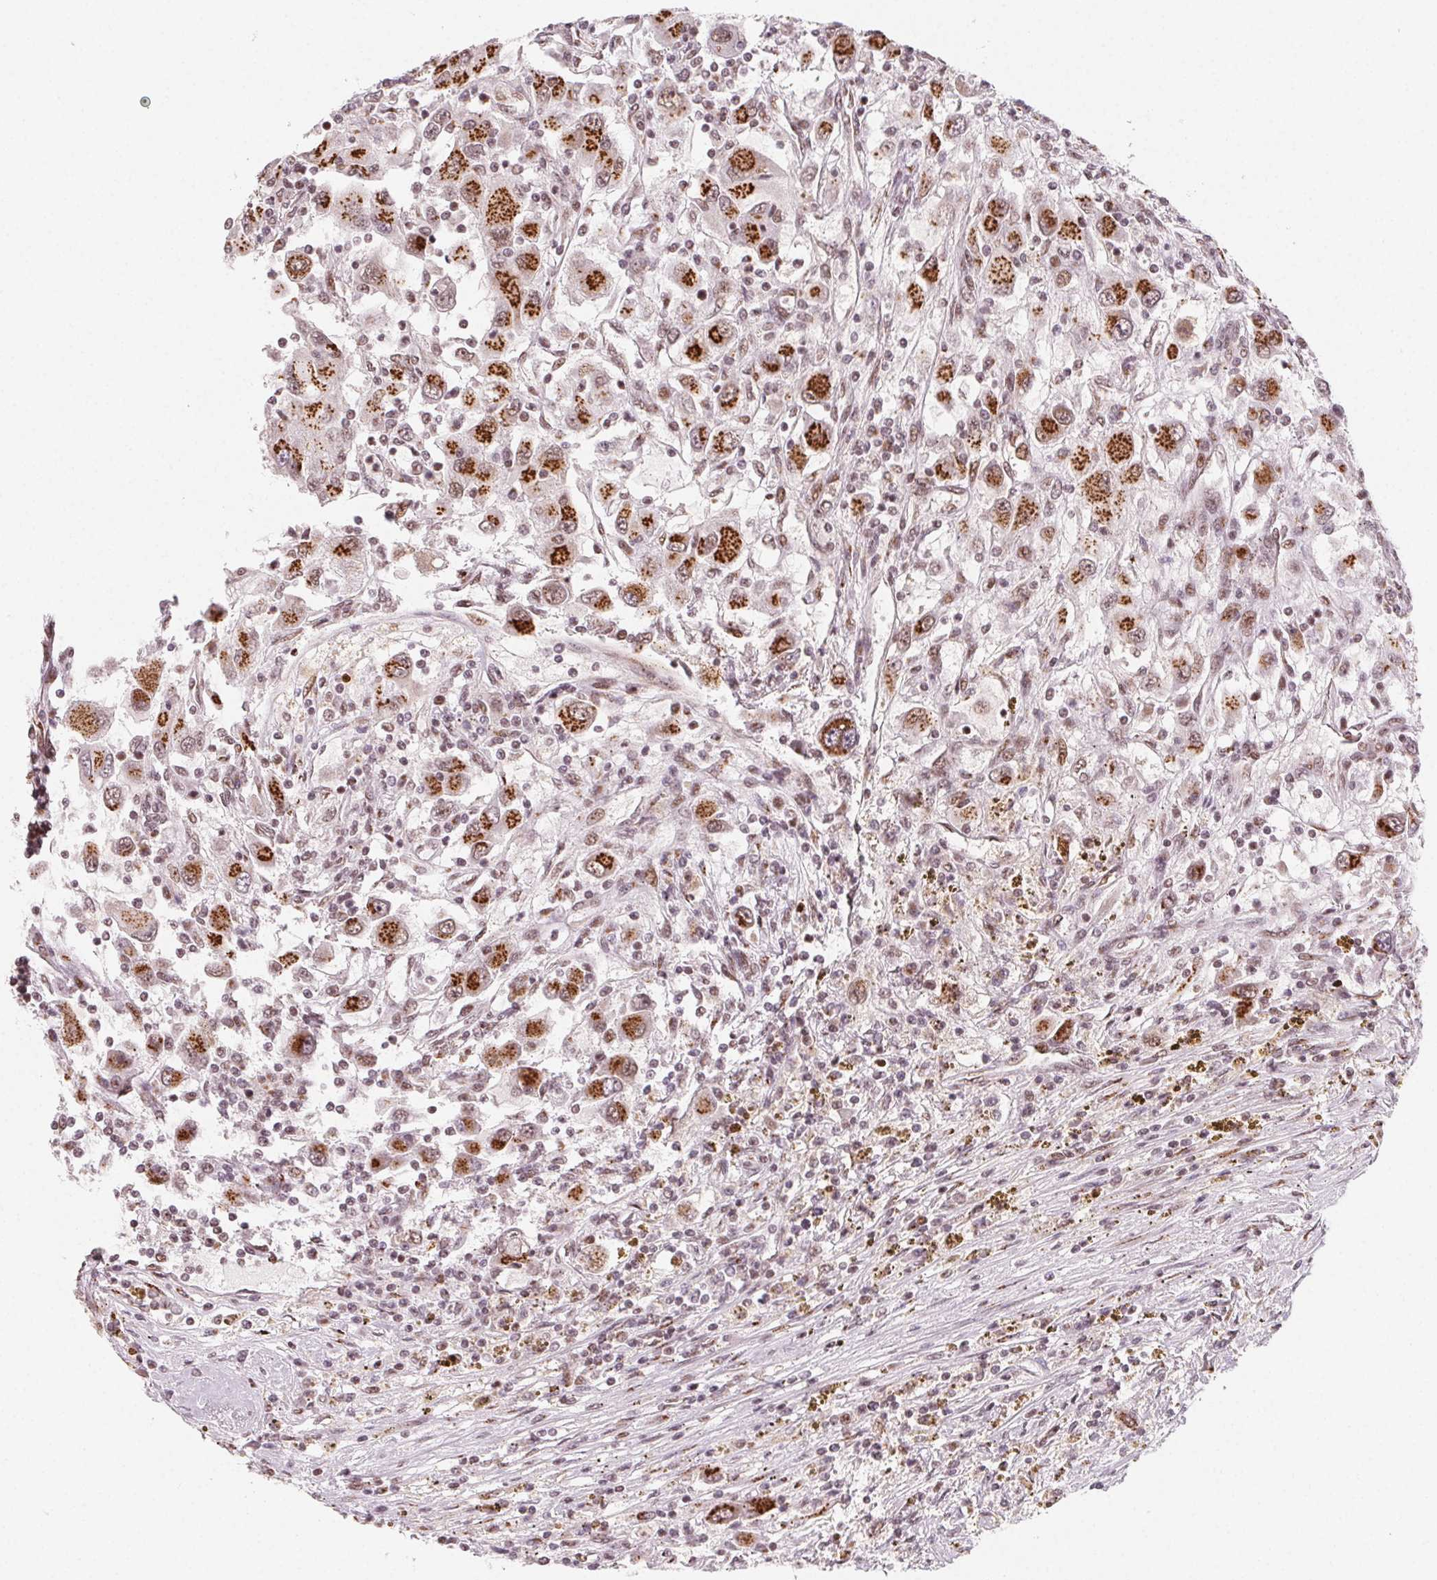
{"staining": {"intensity": "strong", "quantity": ">75%", "location": "cytoplasmic/membranous,nuclear"}, "tissue": "renal cancer", "cell_type": "Tumor cells", "image_type": "cancer", "snomed": [{"axis": "morphology", "description": "Adenocarcinoma, NOS"}, {"axis": "topography", "description": "Kidney"}], "caption": "Brown immunohistochemical staining in human adenocarcinoma (renal) displays strong cytoplasmic/membranous and nuclear expression in approximately >75% of tumor cells. (Brightfield microscopy of DAB IHC at high magnification).", "gene": "TOPORS", "patient": {"sex": "female", "age": 67}}